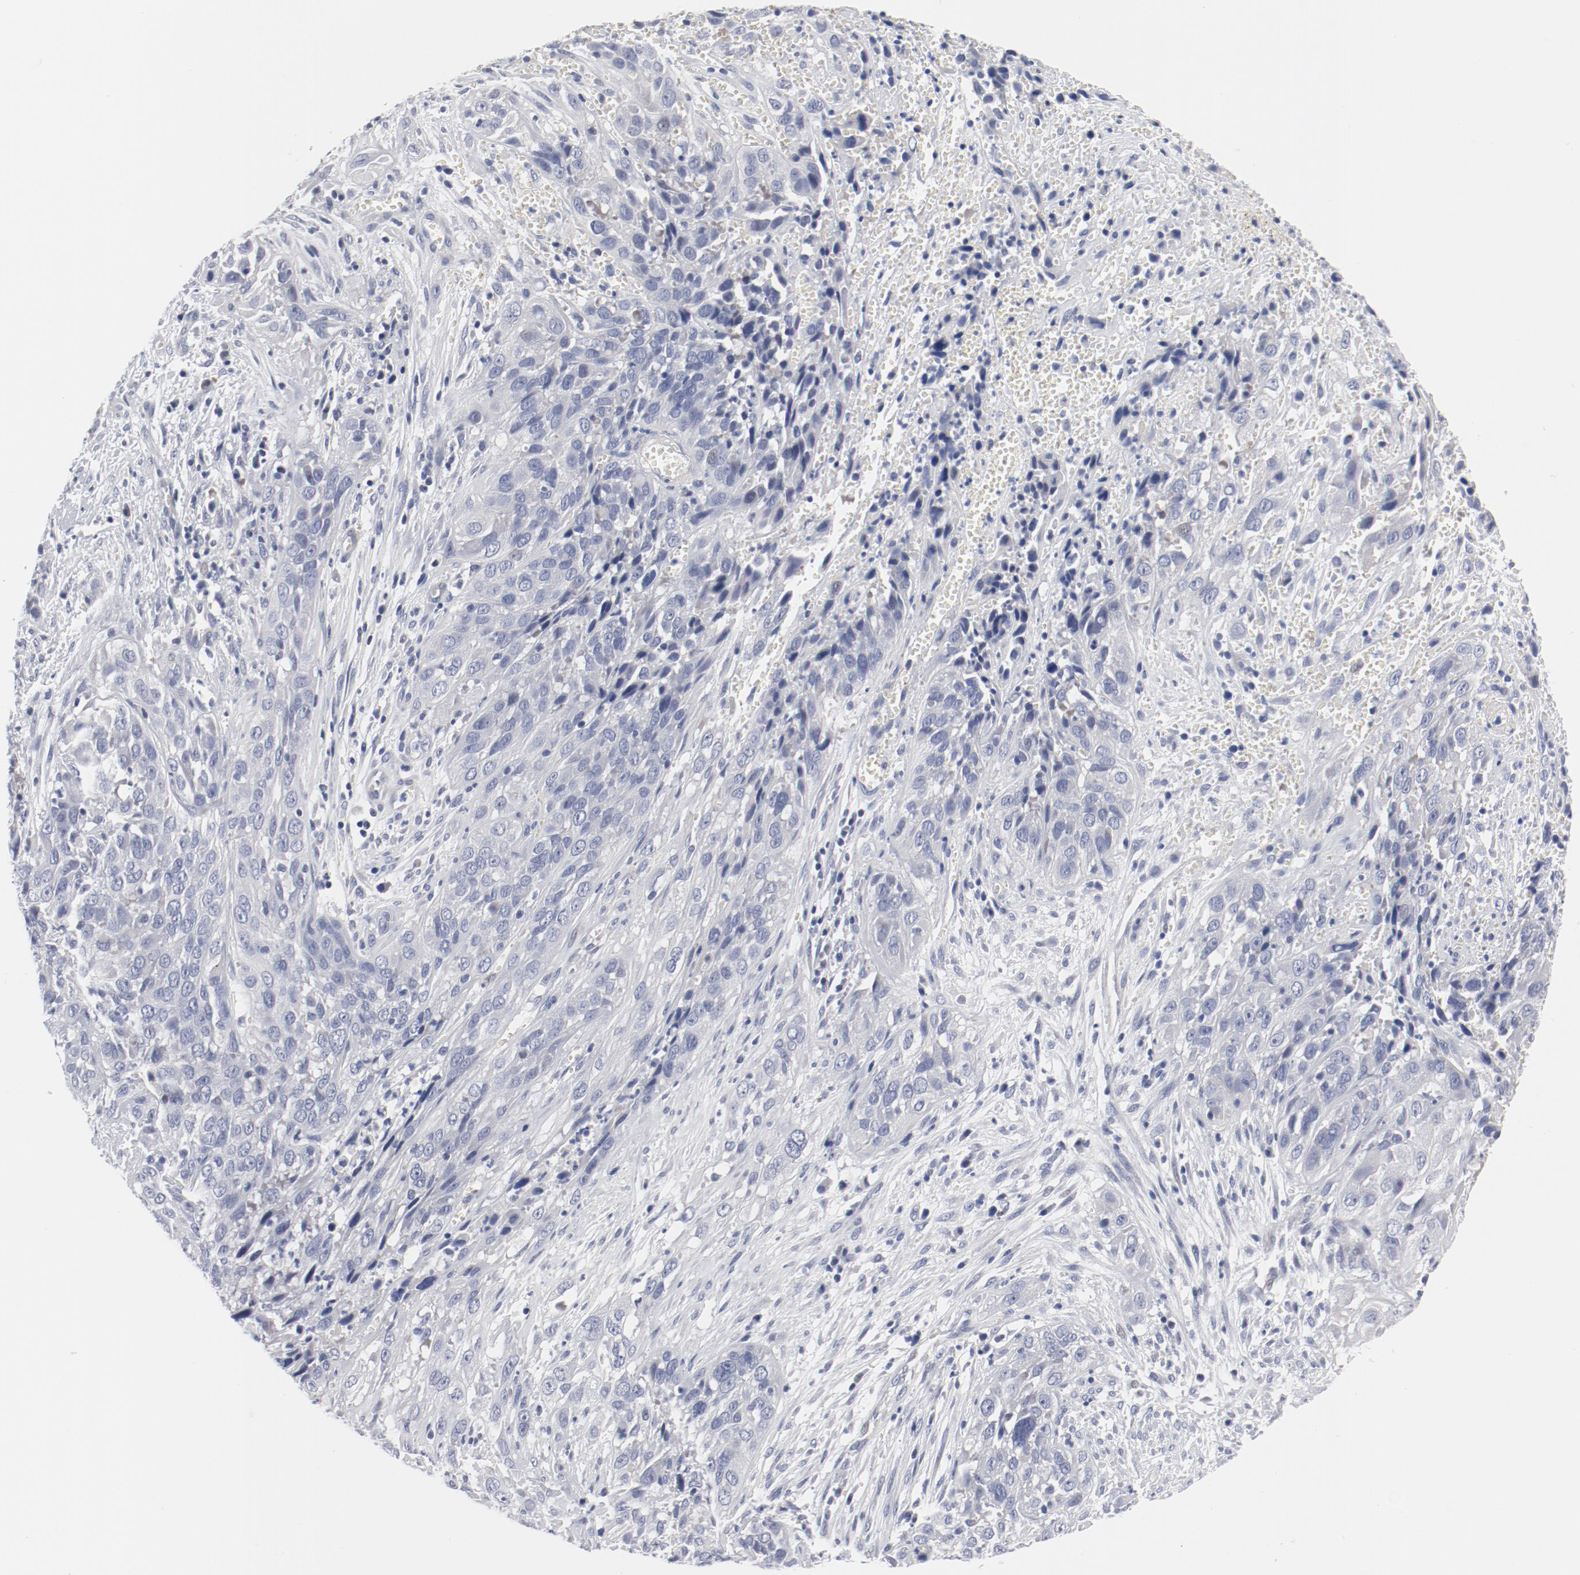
{"staining": {"intensity": "negative", "quantity": "none", "location": "none"}, "tissue": "cervical cancer", "cell_type": "Tumor cells", "image_type": "cancer", "snomed": [{"axis": "morphology", "description": "Squamous cell carcinoma, NOS"}, {"axis": "topography", "description": "Cervix"}], "caption": "Tumor cells are negative for brown protein staining in cervical cancer. (DAB (3,3'-diaminobenzidine) immunohistochemistry with hematoxylin counter stain).", "gene": "KCNK13", "patient": {"sex": "female", "age": 32}}